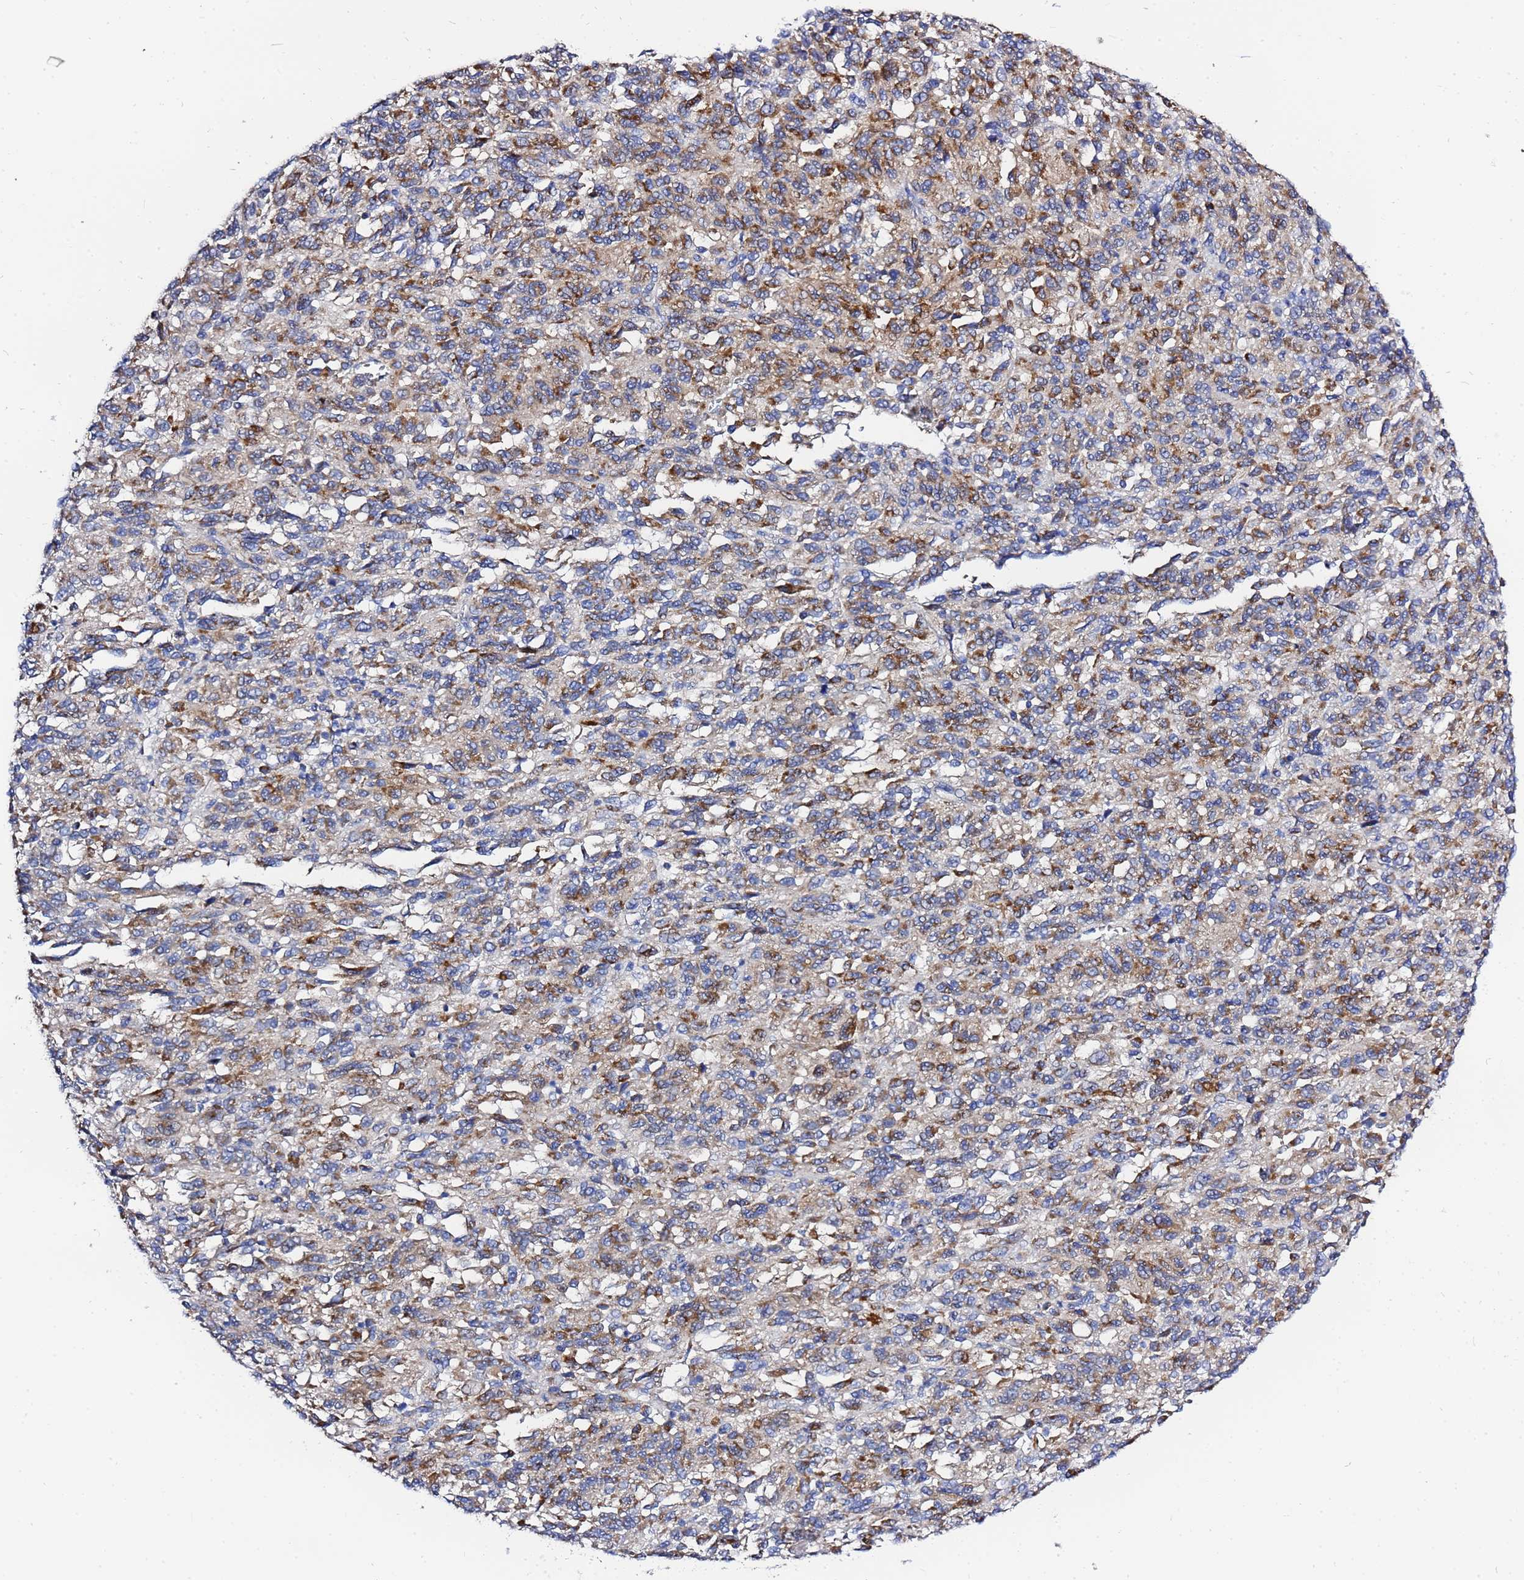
{"staining": {"intensity": "moderate", "quantity": "25%-75%", "location": "cytoplasmic/membranous"}, "tissue": "melanoma", "cell_type": "Tumor cells", "image_type": "cancer", "snomed": [{"axis": "morphology", "description": "Malignant melanoma, Metastatic site"}, {"axis": "topography", "description": "Lung"}], "caption": "DAB (3,3'-diaminobenzidine) immunohistochemical staining of malignant melanoma (metastatic site) shows moderate cytoplasmic/membranous protein staining in approximately 25%-75% of tumor cells.", "gene": "FAHD2A", "patient": {"sex": "male", "age": 64}}